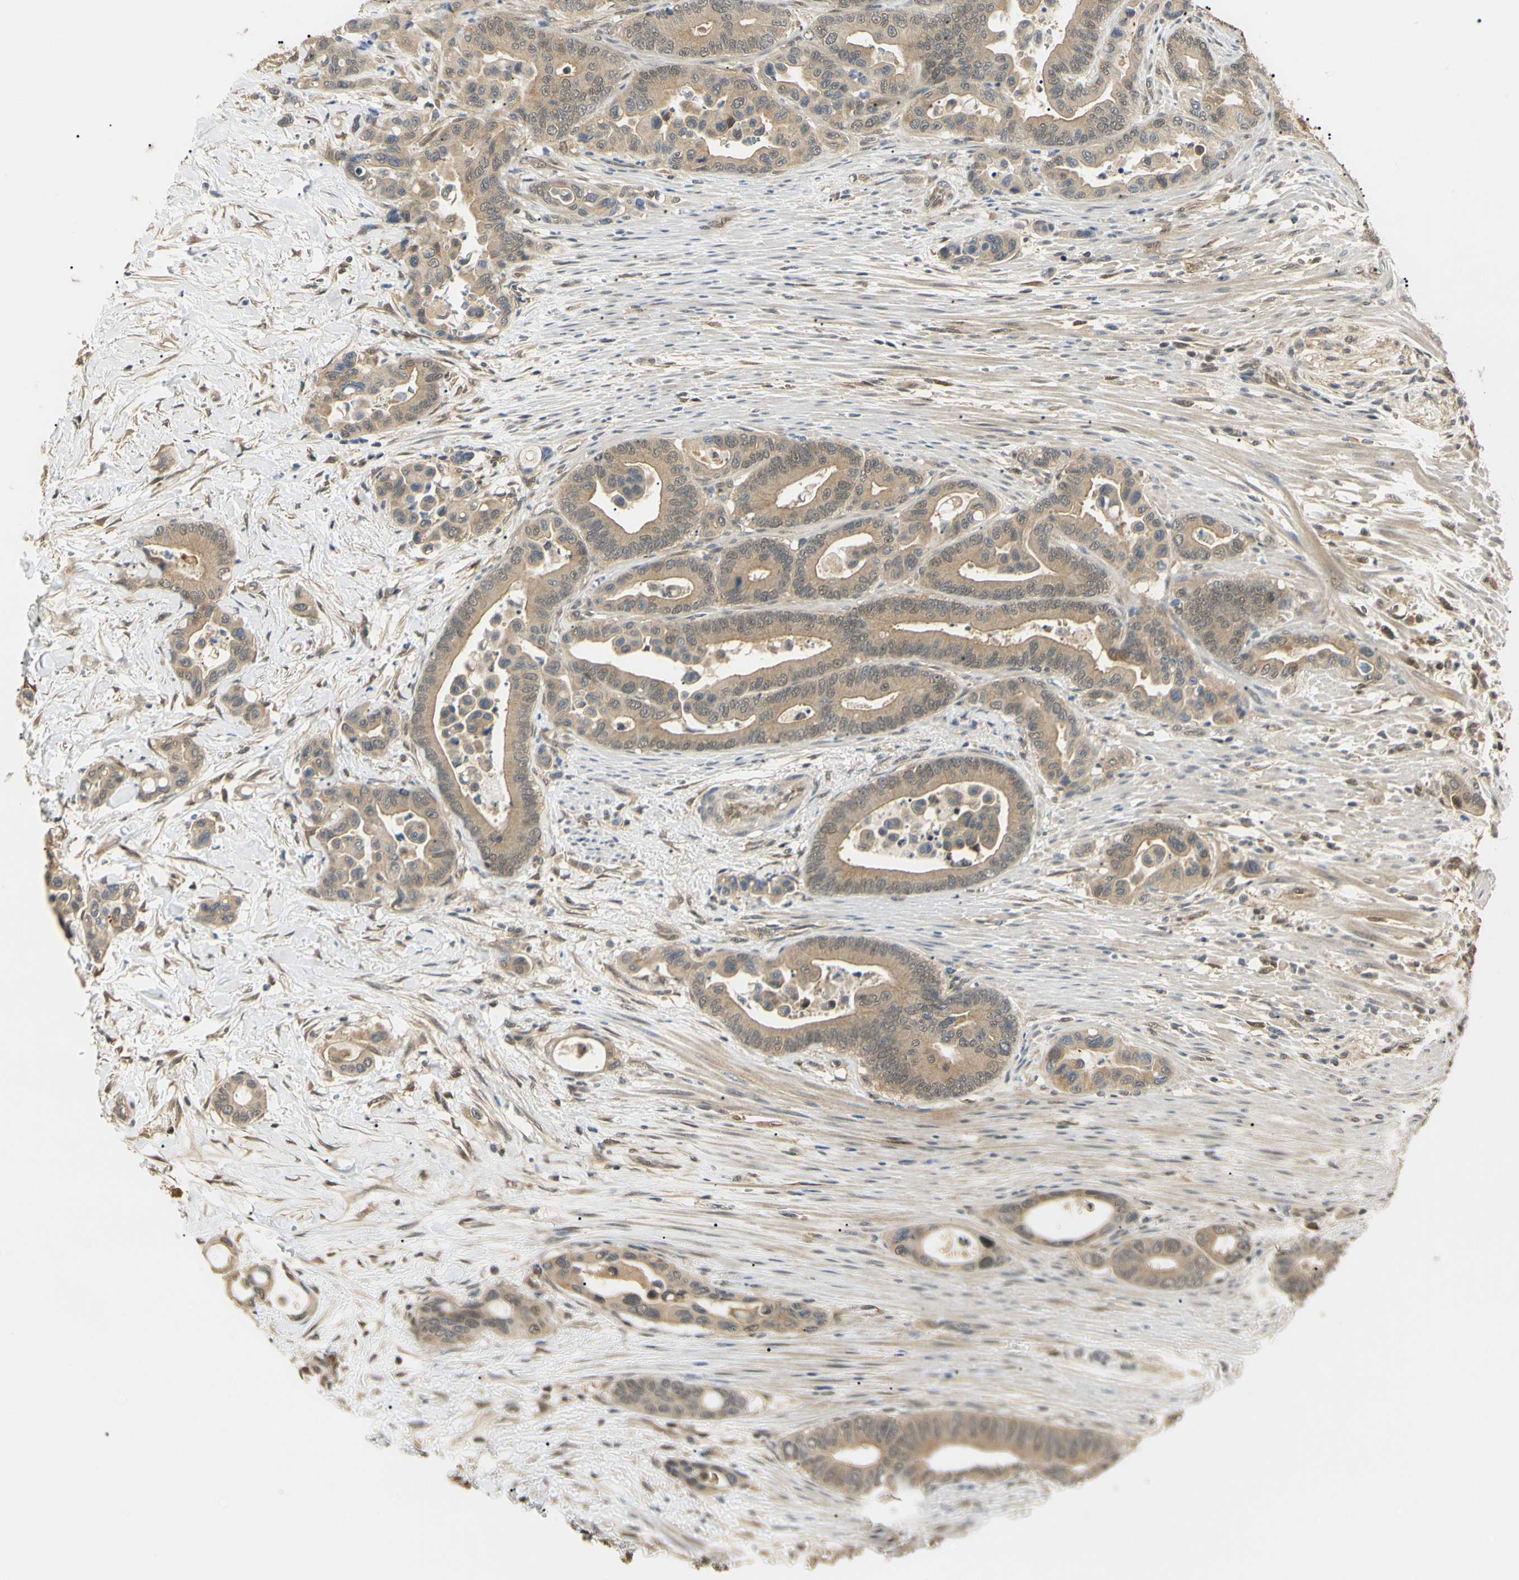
{"staining": {"intensity": "weak", "quantity": ">75%", "location": "cytoplasmic/membranous,nuclear"}, "tissue": "colorectal cancer", "cell_type": "Tumor cells", "image_type": "cancer", "snomed": [{"axis": "morphology", "description": "Normal tissue, NOS"}, {"axis": "morphology", "description": "Adenocarcinoma, NOS"}, {"axis": "topography", "description": "Colon"}], "caption": "Colorectal cancer (adenocarcinoma) stained for a protein shows weak cytoplasmic/membranous and nuclear positivity in tumor cells. Ihc stains the protein in brown and the nuclei are stained blue.", "gene": "UBE2Z", "patient": {"sex": "male", "age": 82}}